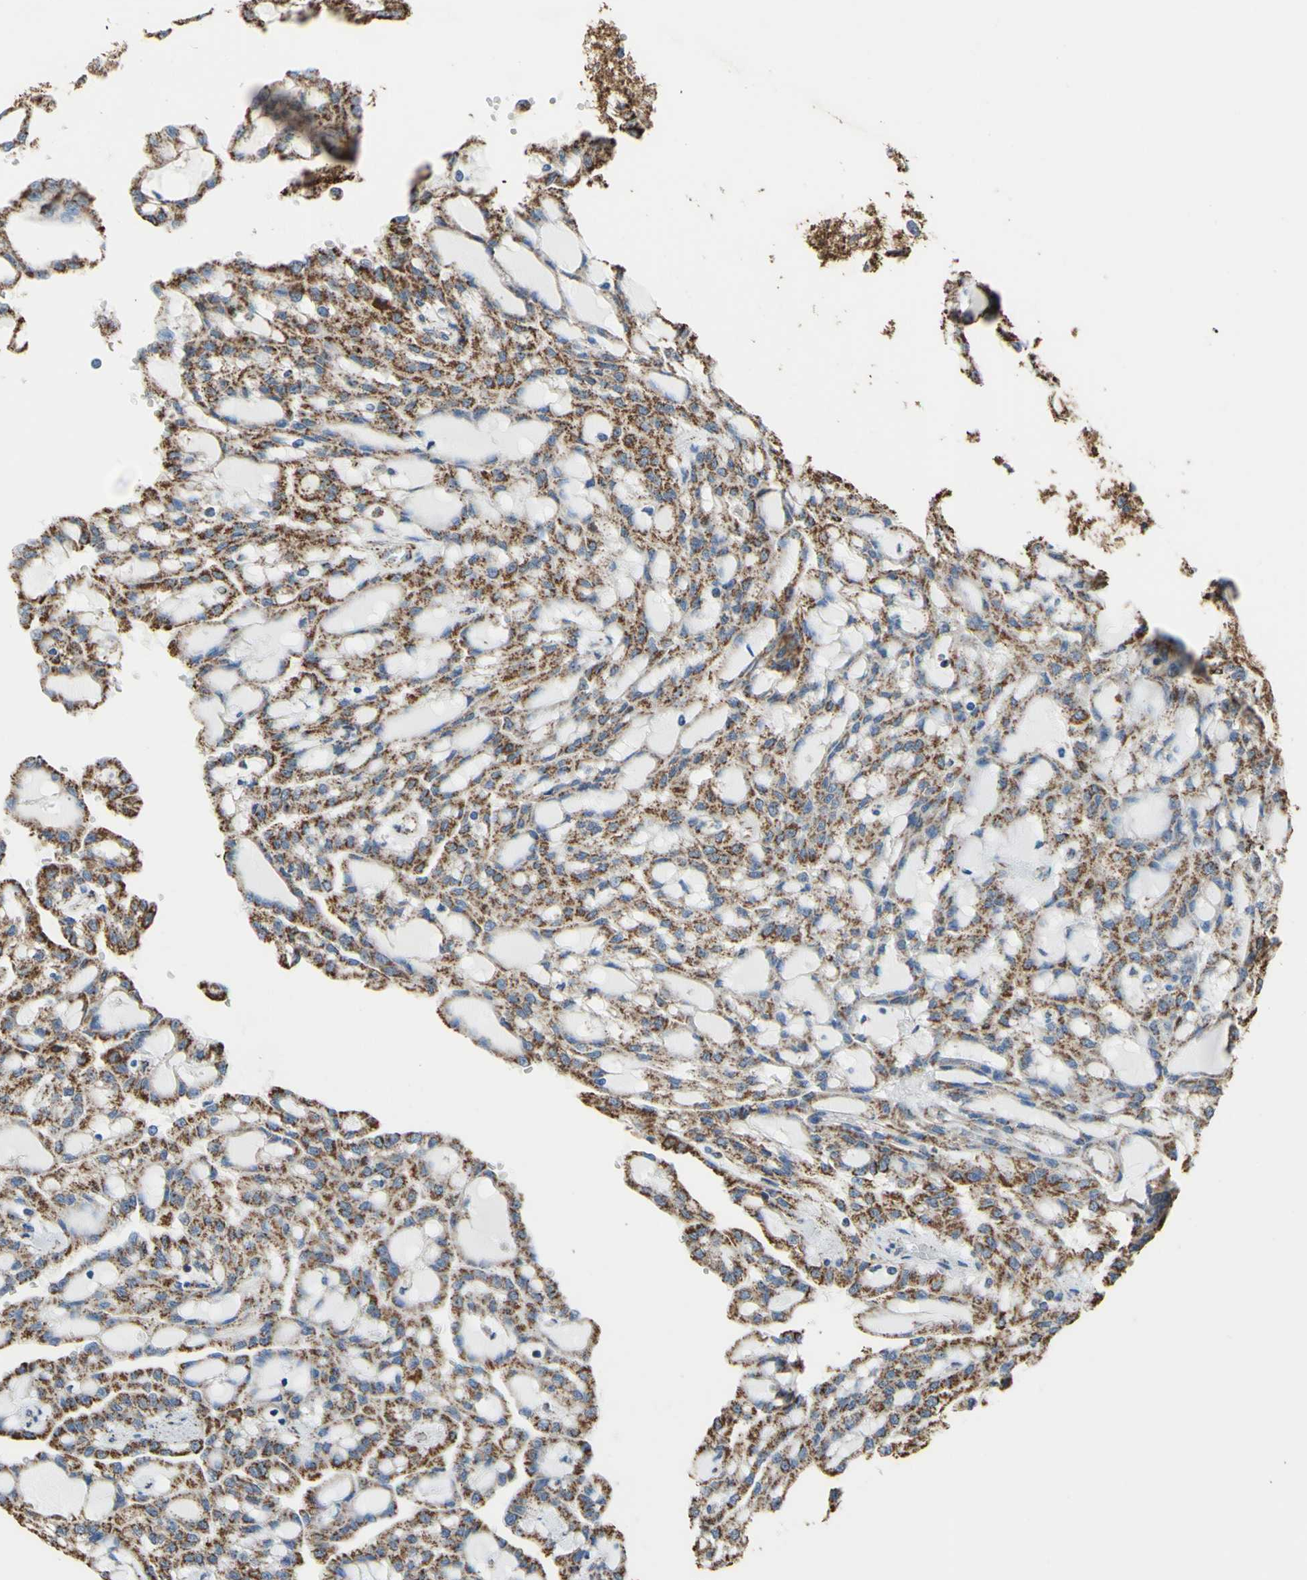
{"staining": {"intensity": "moderate", "quantity": "25%-75%", "location": "cytoplasmic/membranous"}, "tissue": "renal cancer", "cell_type": "Tumor cells", "image_type": "cancer", "snomed": [{"axis": "morphology", "description": "Adenocarcinoma, NOS"}, {"axis": "topography", "description": "Kidney"}], "caption": "Moderate cytoplasmic/membranous expression for a protein is identified in about 25%-75% of tumor cells of renal adenocarcinoma using immunohistochemistry (IHC).", "gene": "CMKLR2", "patient": {"sex": "male", "age": 63}}